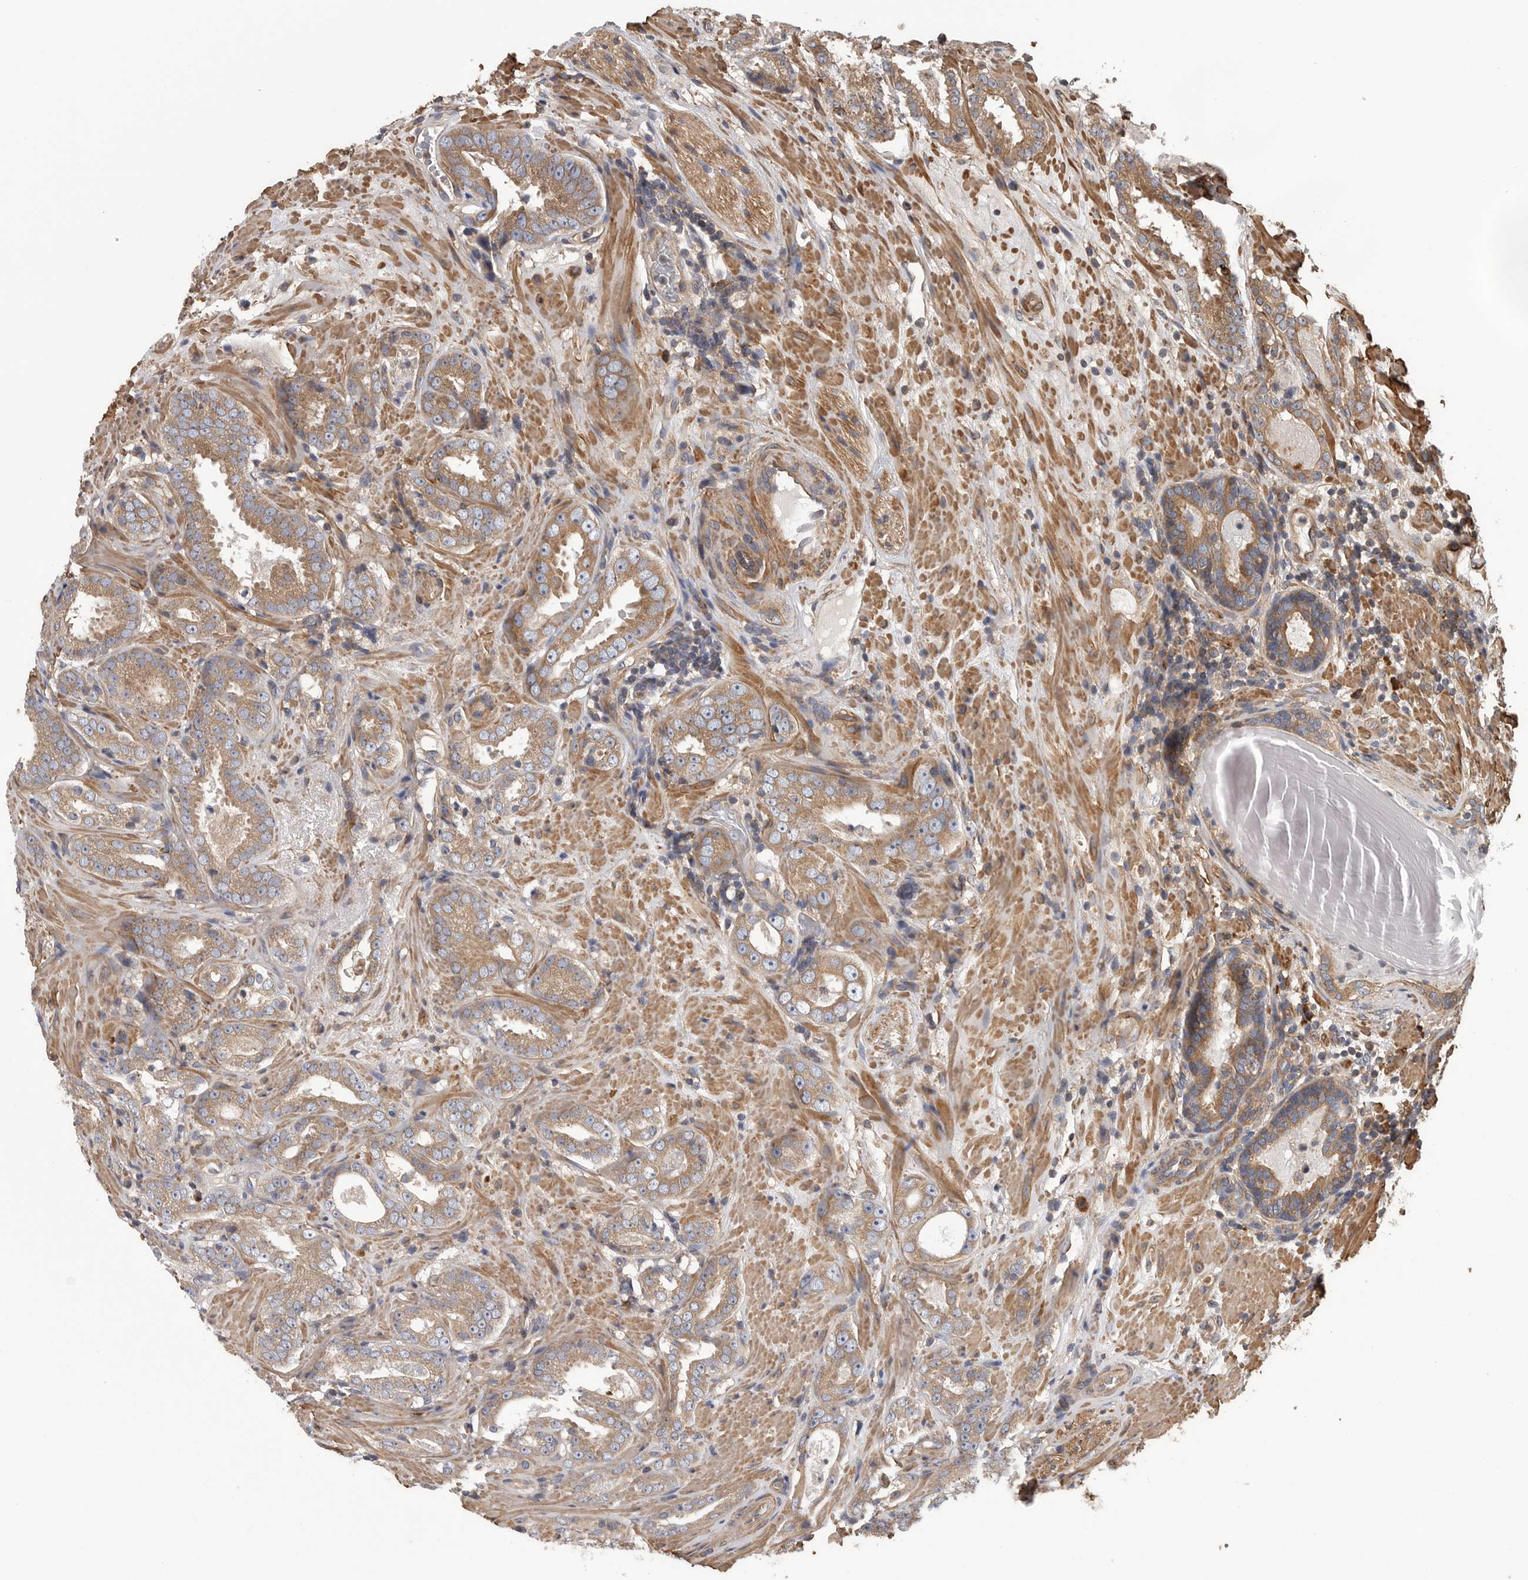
{"staining": {"intensity": "moderate", "quantity": ">75%", "location": "cytoplasmic/membranous"}, "tissue": "prostate cancer", "cell_type": "Tumor cells", "image_type": "cancer", "snomed": [{"axis": "morphology", "description": "Adenocarcinoma, Low grade"}, {"axis": "topography", "description": "Prostate"}], "caption": "Protein staining demonstrates moderate cytoplasmic/membranous positivity in approximately >75% of tumor cells in prostate low-grade adenocarcinoma.", "gene": "OXR1", "patient": {"sex": "male", "age": 69}}